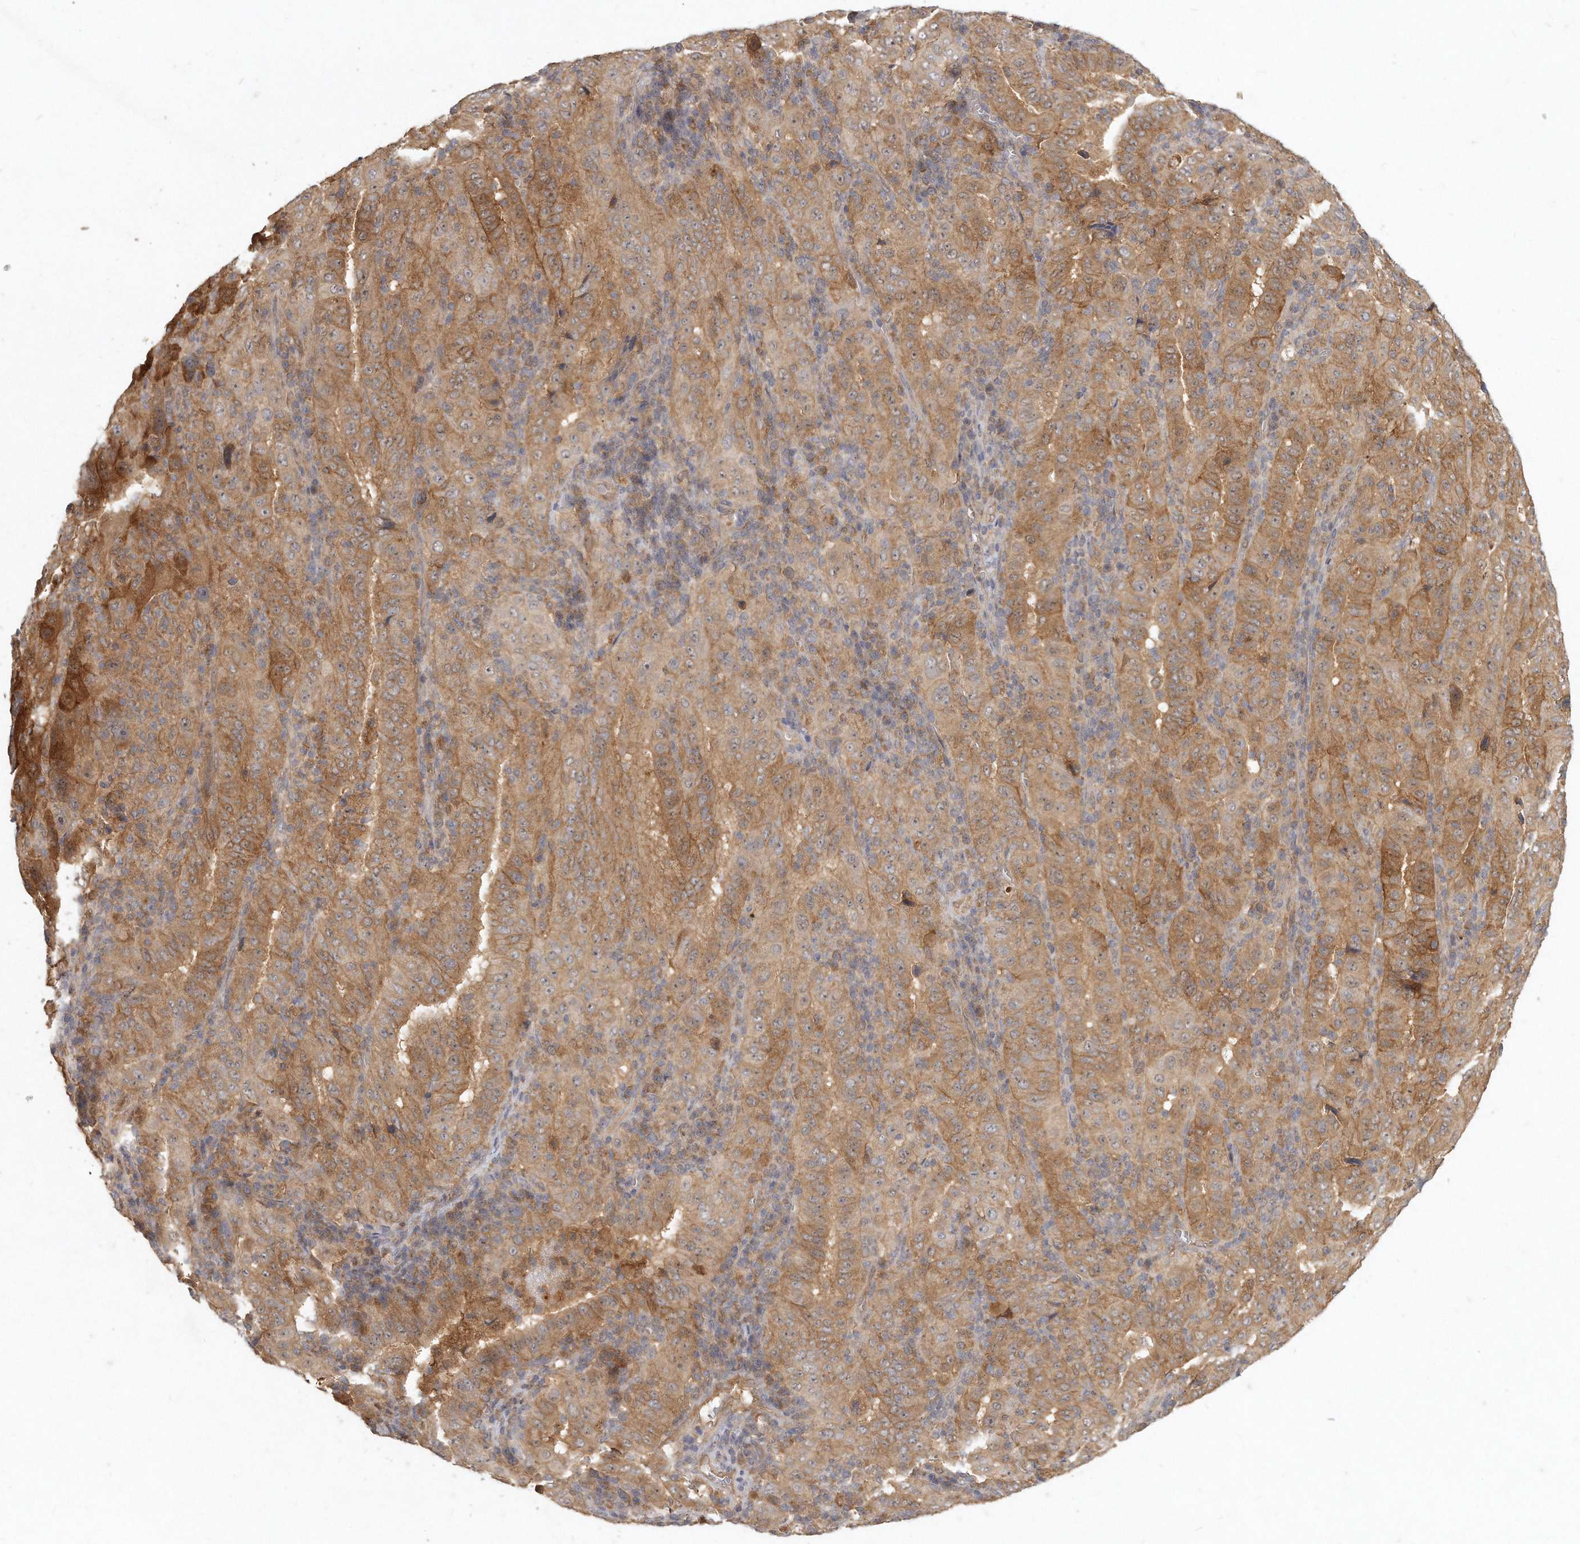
{"staining": {"intensity": "moderate", "quantity": ">75%", "location": "cytoplasmic/membranous"}, "tissue": "pancreatic cancer", "cell_type": "Tumor cells", "image_type": "cancer", "snomed": [{"axis": "morphology", "description": "Adenocarcinoma, NOS"}, {"axis": "topography", "description": "Pancreas"}], "caption": "A medium amount of moderate cytoplasmic/membranous positivity is present in approximately >75% of tumor cells in pancreatic cancer (adenocarcinoma) tissue. (IHC, brightfield microscopy, high magnification).", "gene": "LGALS8", "patient": {"sex": "male", "age": 63}}